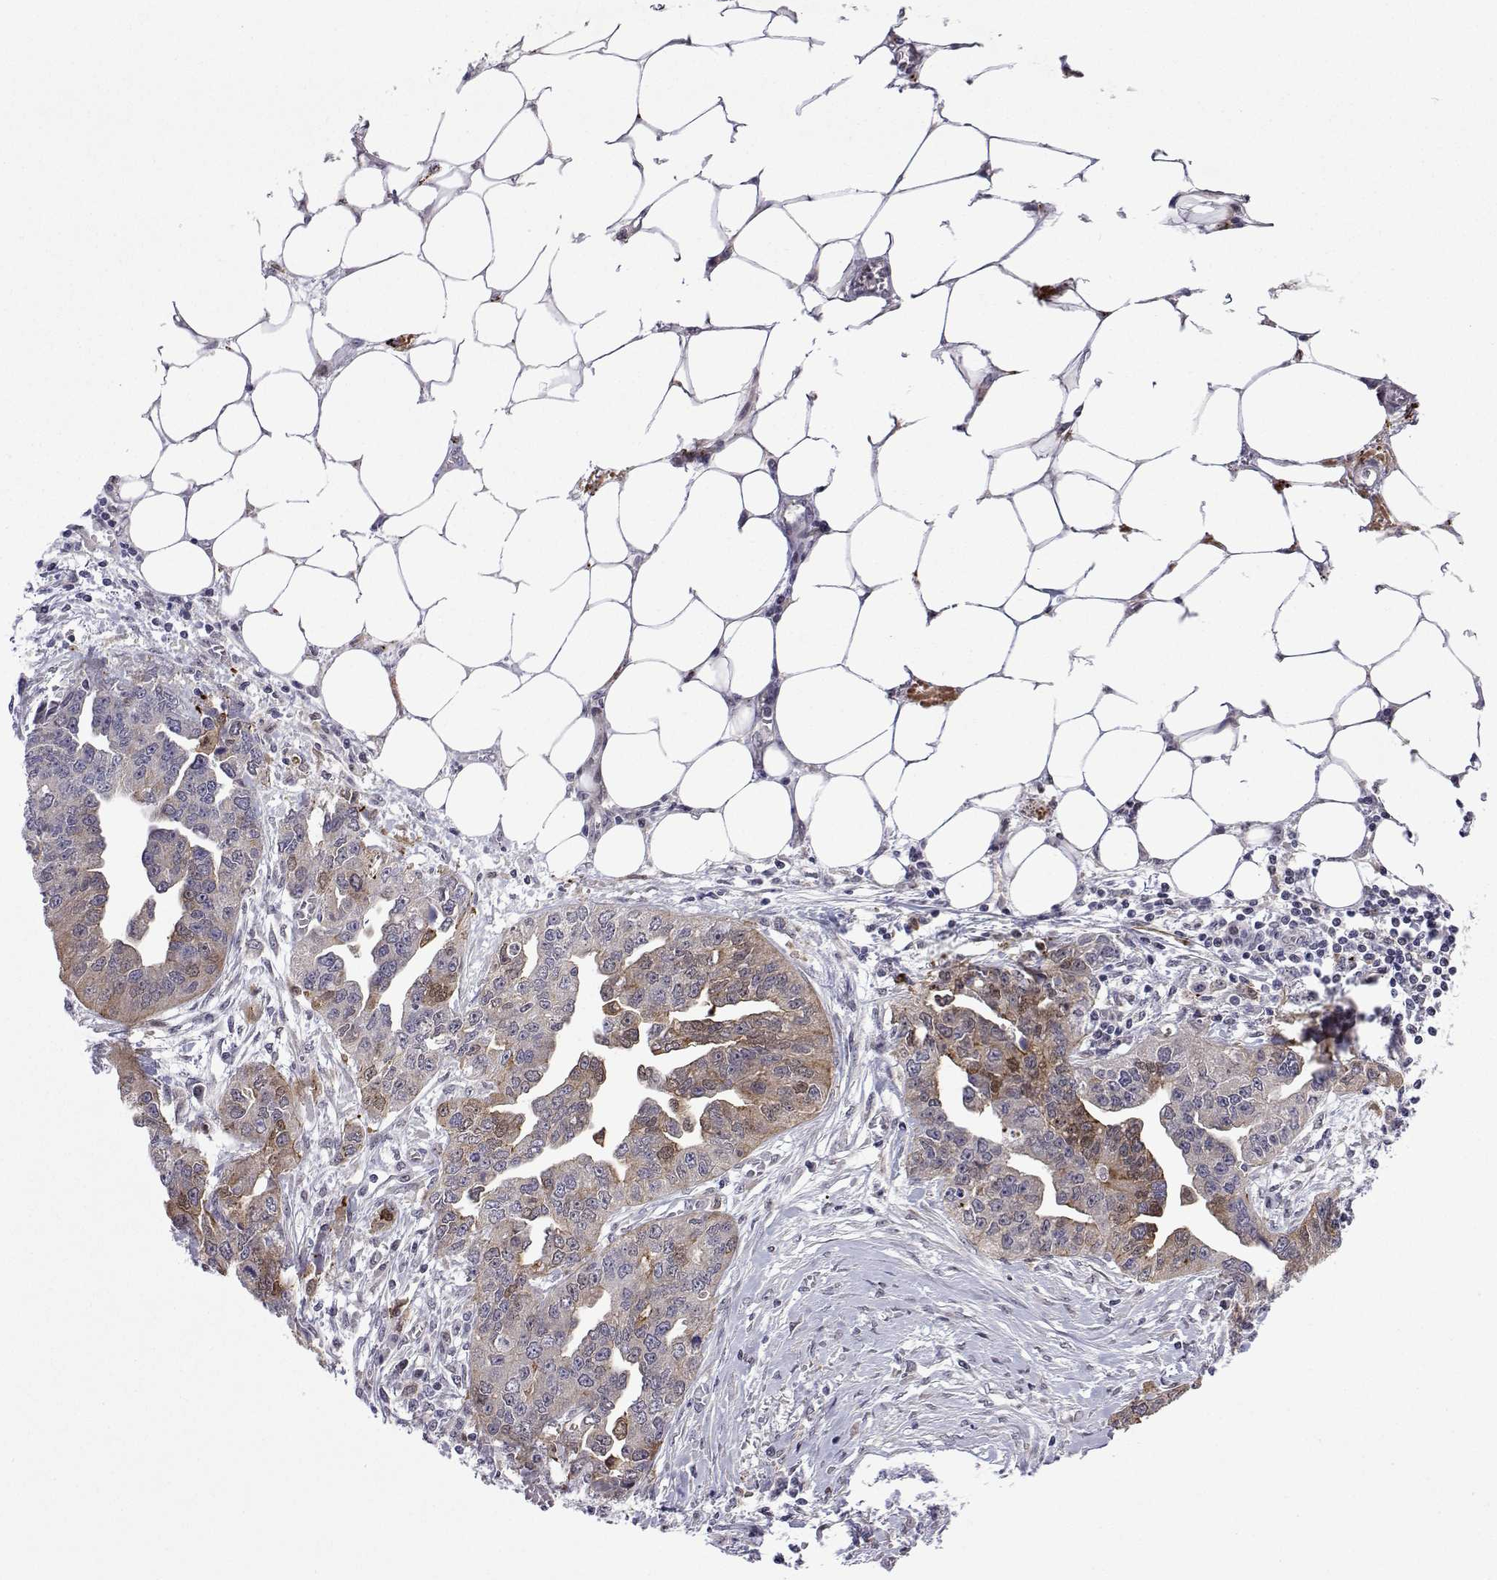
{"staining": {"intensity": "moderate", "quantity": "25%-75%", "location": "cytoplasmic/membranous"}, "tissue": "ovarian cancer", "cell_type": "Tumor cells", "image_type": "cancer", "snomed": [{"axis": "morphology", "description": "Cystadenocarcinoma, serous, NOS"}, {"axis": "topography", "description": "Ovary"}], "caption": "Tumor cells reveal moderate cytoplasmic/membranous staining in approximately 25%-75% of cells in ovarian serous cystadenocarcinoma. (DAB (3,3'-diaminobenzidine) IHC, brown staining for protein, blue staining for nuclei).", "gene": "EFCAB3", "patient": {"sex": "female", "age": 75}}